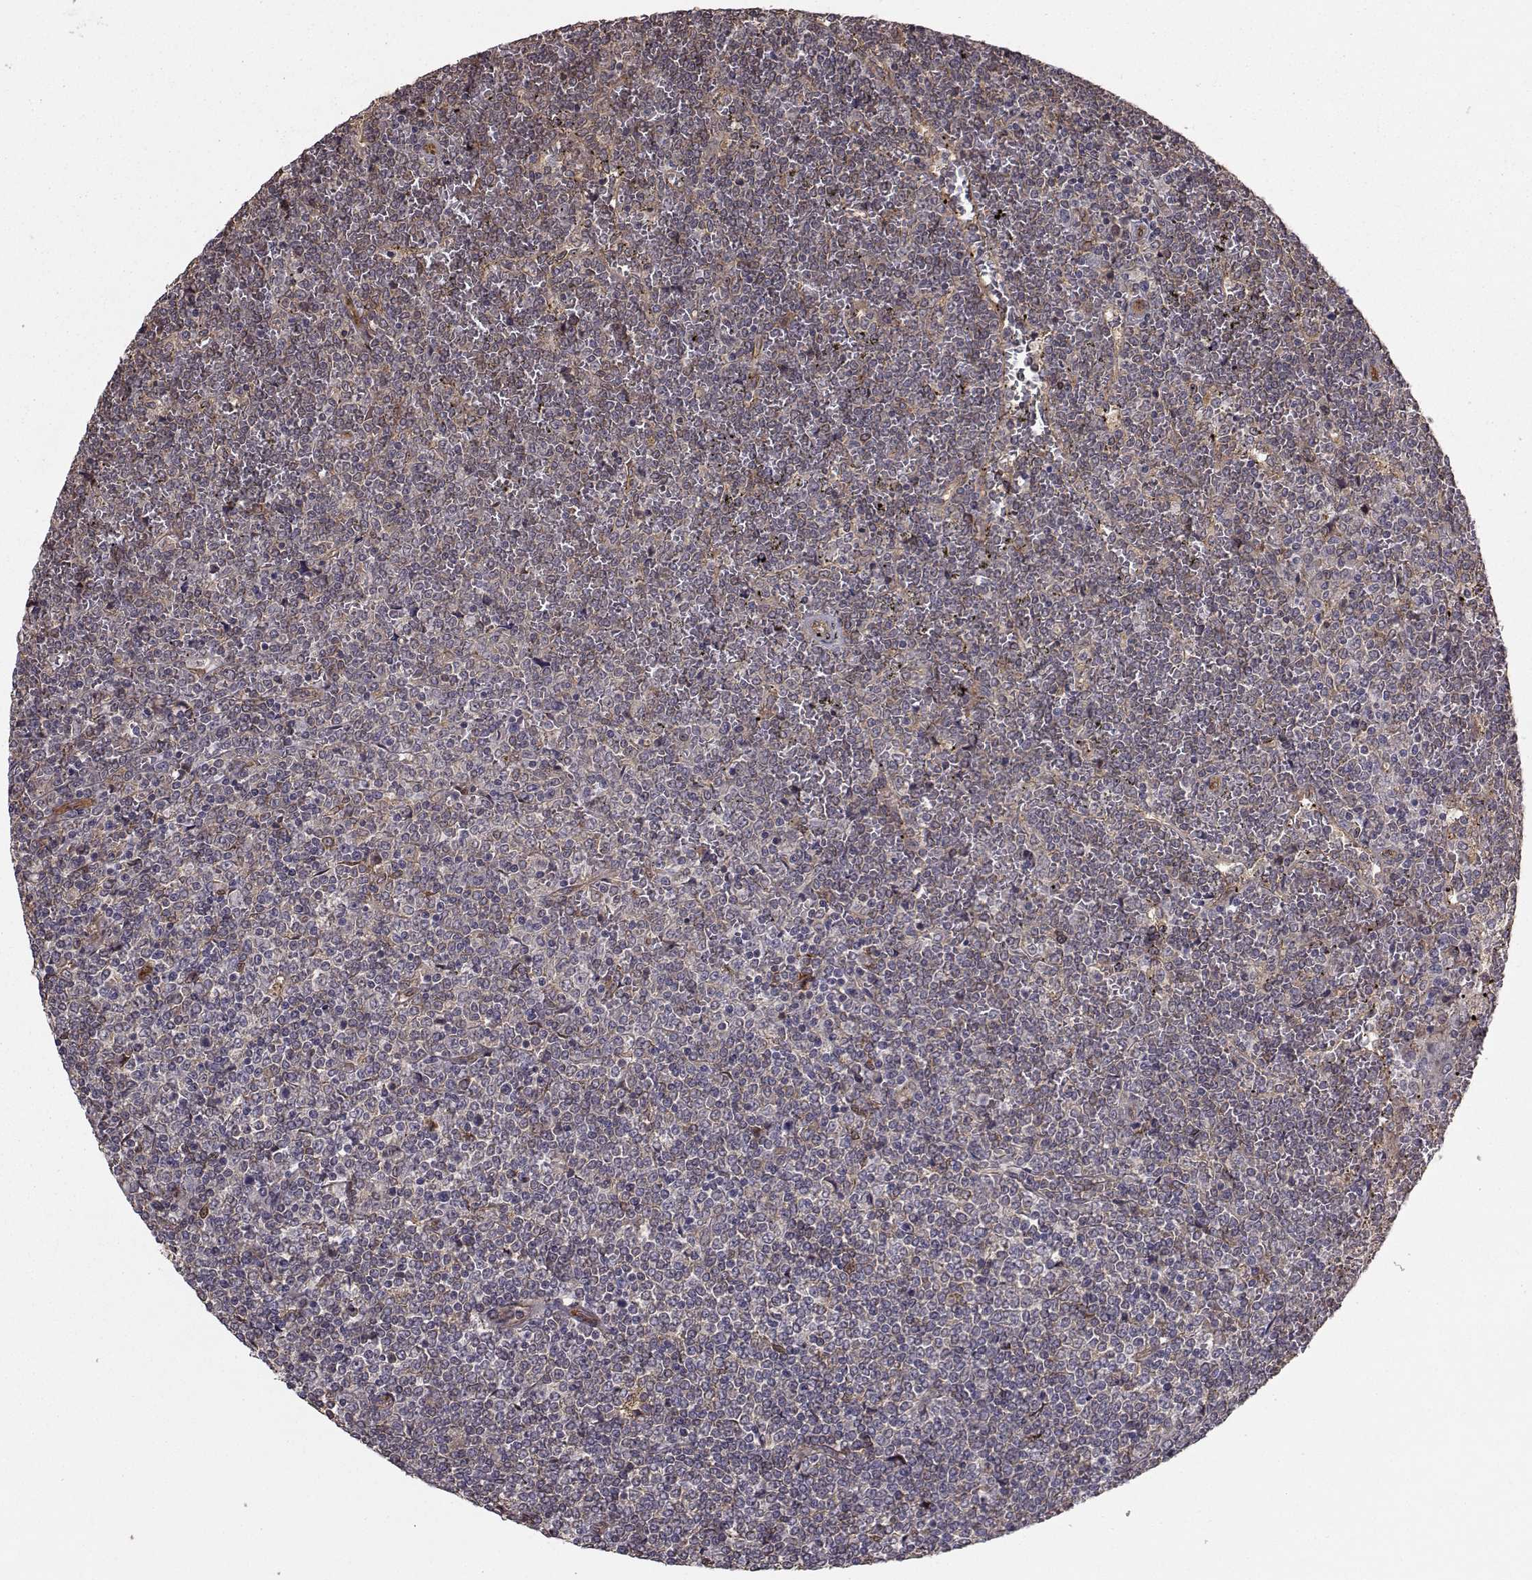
{"staining": {"intensity": "weak", "quantity": ">75%", "location": "cytoplasmic/membranous"}, "tissue": "lymphoma", "cell_type": "Tumor cells", "image_type": "cancer", "snomed": [{"axis": "morphology", "description": "Malignant lymphoma, non-Hodgkin's type, Low grade"}, {"axis": "topography", "description": "Spleen"}], "caption": "Immunohistochemistry (IHC) of human low-grade malignant lymphoma, non-Hodgkin's type displays low levels of weak cytoplasmic/membranous positivity in about >75% of tumor cells. (IHC, brightfield microscopy, high magnification).", "gene": "TRIP10", "patient": {"sex": "female", "age": 19}}